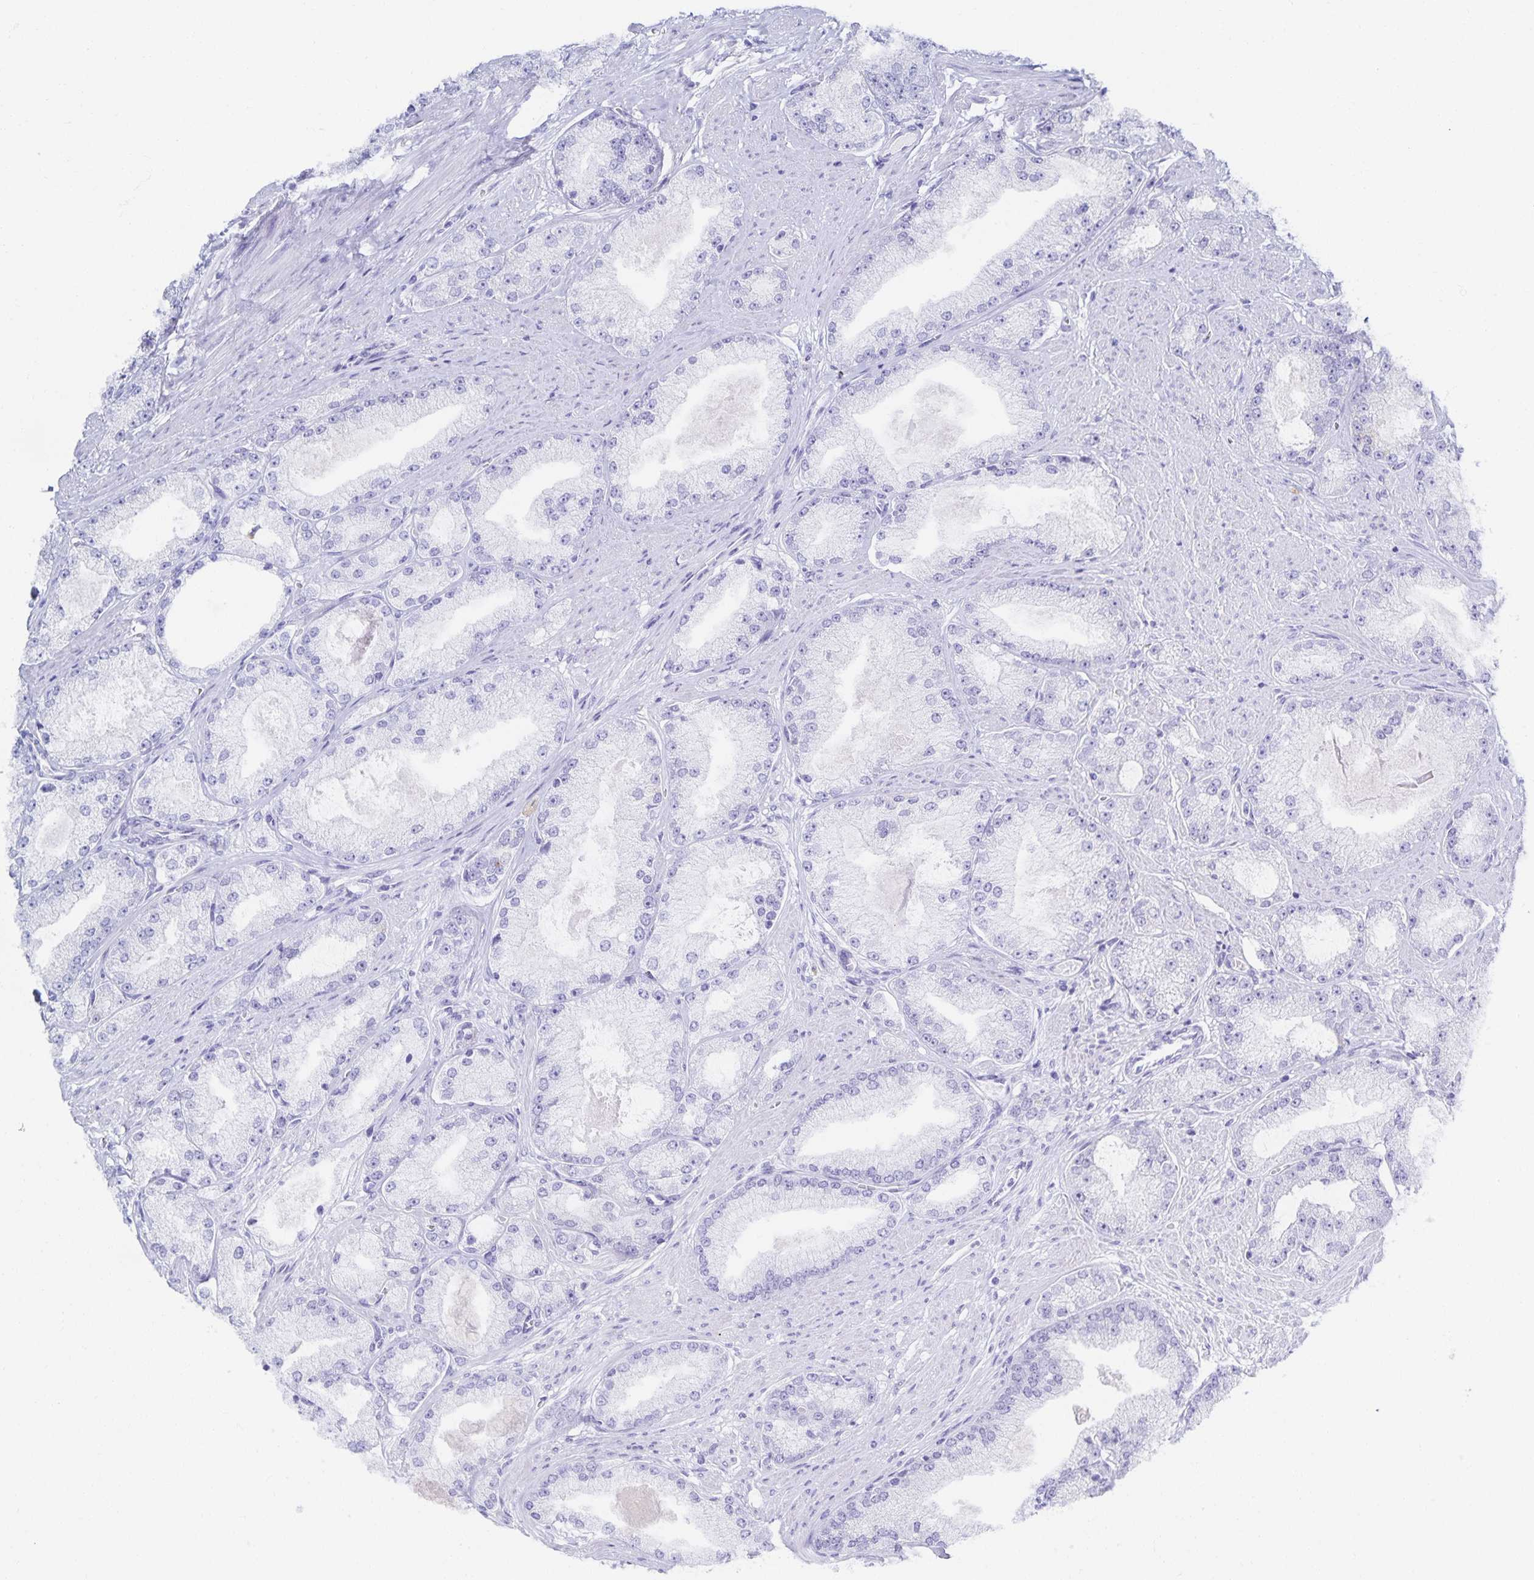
{"staining": {"intensity": "negative", "quantity": "none", "location": "none"}, "tissue": "prostate cancer", "cell_type": "Tumor cells", "image_type": "cancer", "snomed": [{"axis": "morphology", "description": "Adenocarcinoma, High grade"}, {"axis": "topography", "description": "Prostate"}], "caption": "High magnification brightfield microscopy of prostate high-grade adenocarcinoma stained with DAB (3,3'-diaminobenzidine) (brown) and counterstained with hematoxylin (blue): tumor cells show no significant staining. (IHC, brightfield microscopy, high magnification).", "gene": "SNTN", "patient": {"sex": "male", "age": 68}}